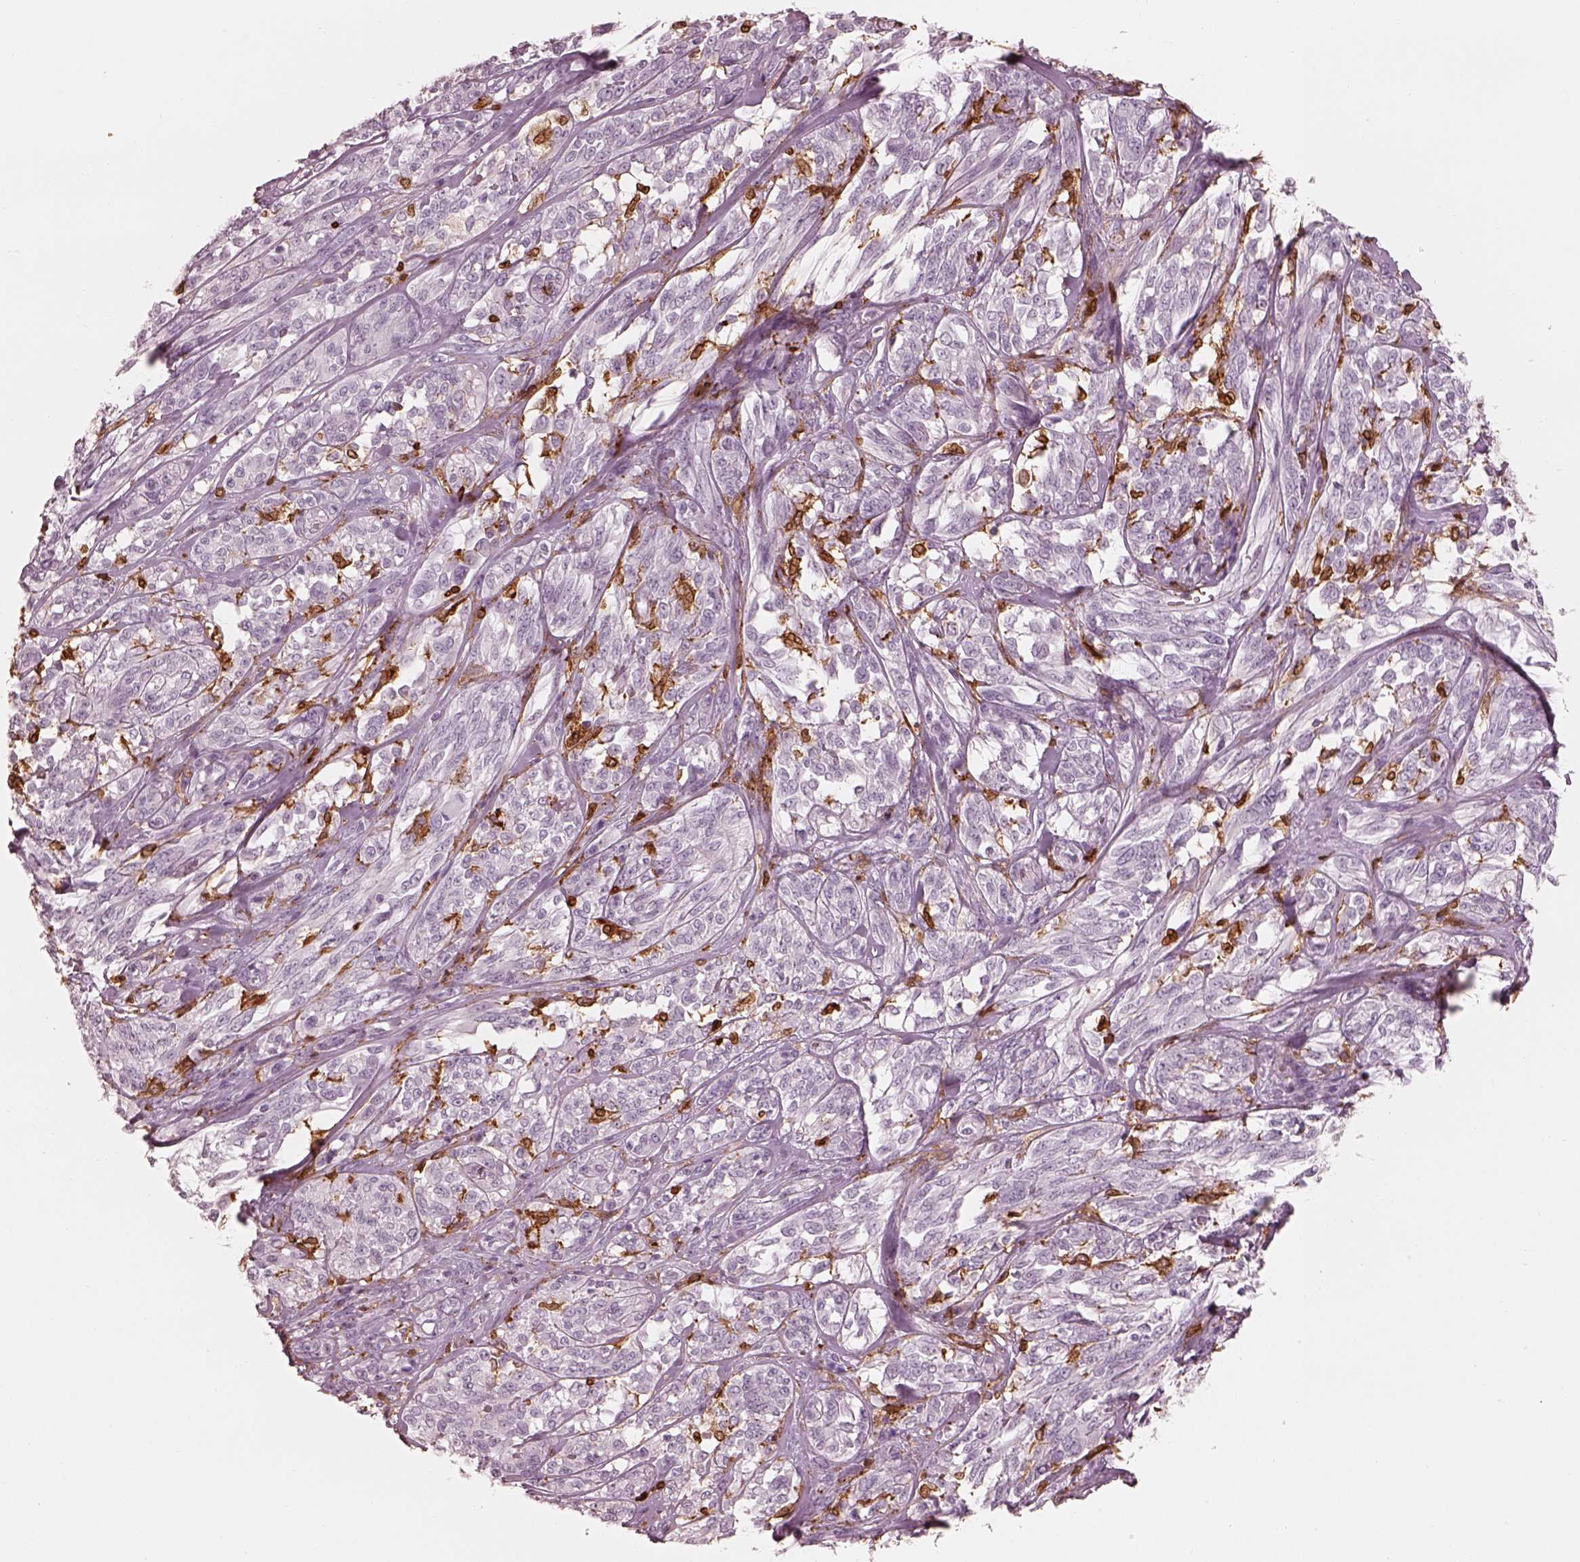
{"staining": {"intensity": "negative", "quantity": "none", "location": "none"}, "tissue": "melanoma", "cell_type": "Tumor cells", "image_type": "cancer", "snomed": [{"axis": "morphology", "description": "Malignant melanoma, NOS"}, {"axis": "topography", "description": "Skin"}], "caption": "High power microscopy histopathology image of an immunohistochemistry (IHC) image of melanoma, revealing no significant positivity in tumor cells.", "gene": "ALOX5", "patient": {"sex": "female", "age": 91}}